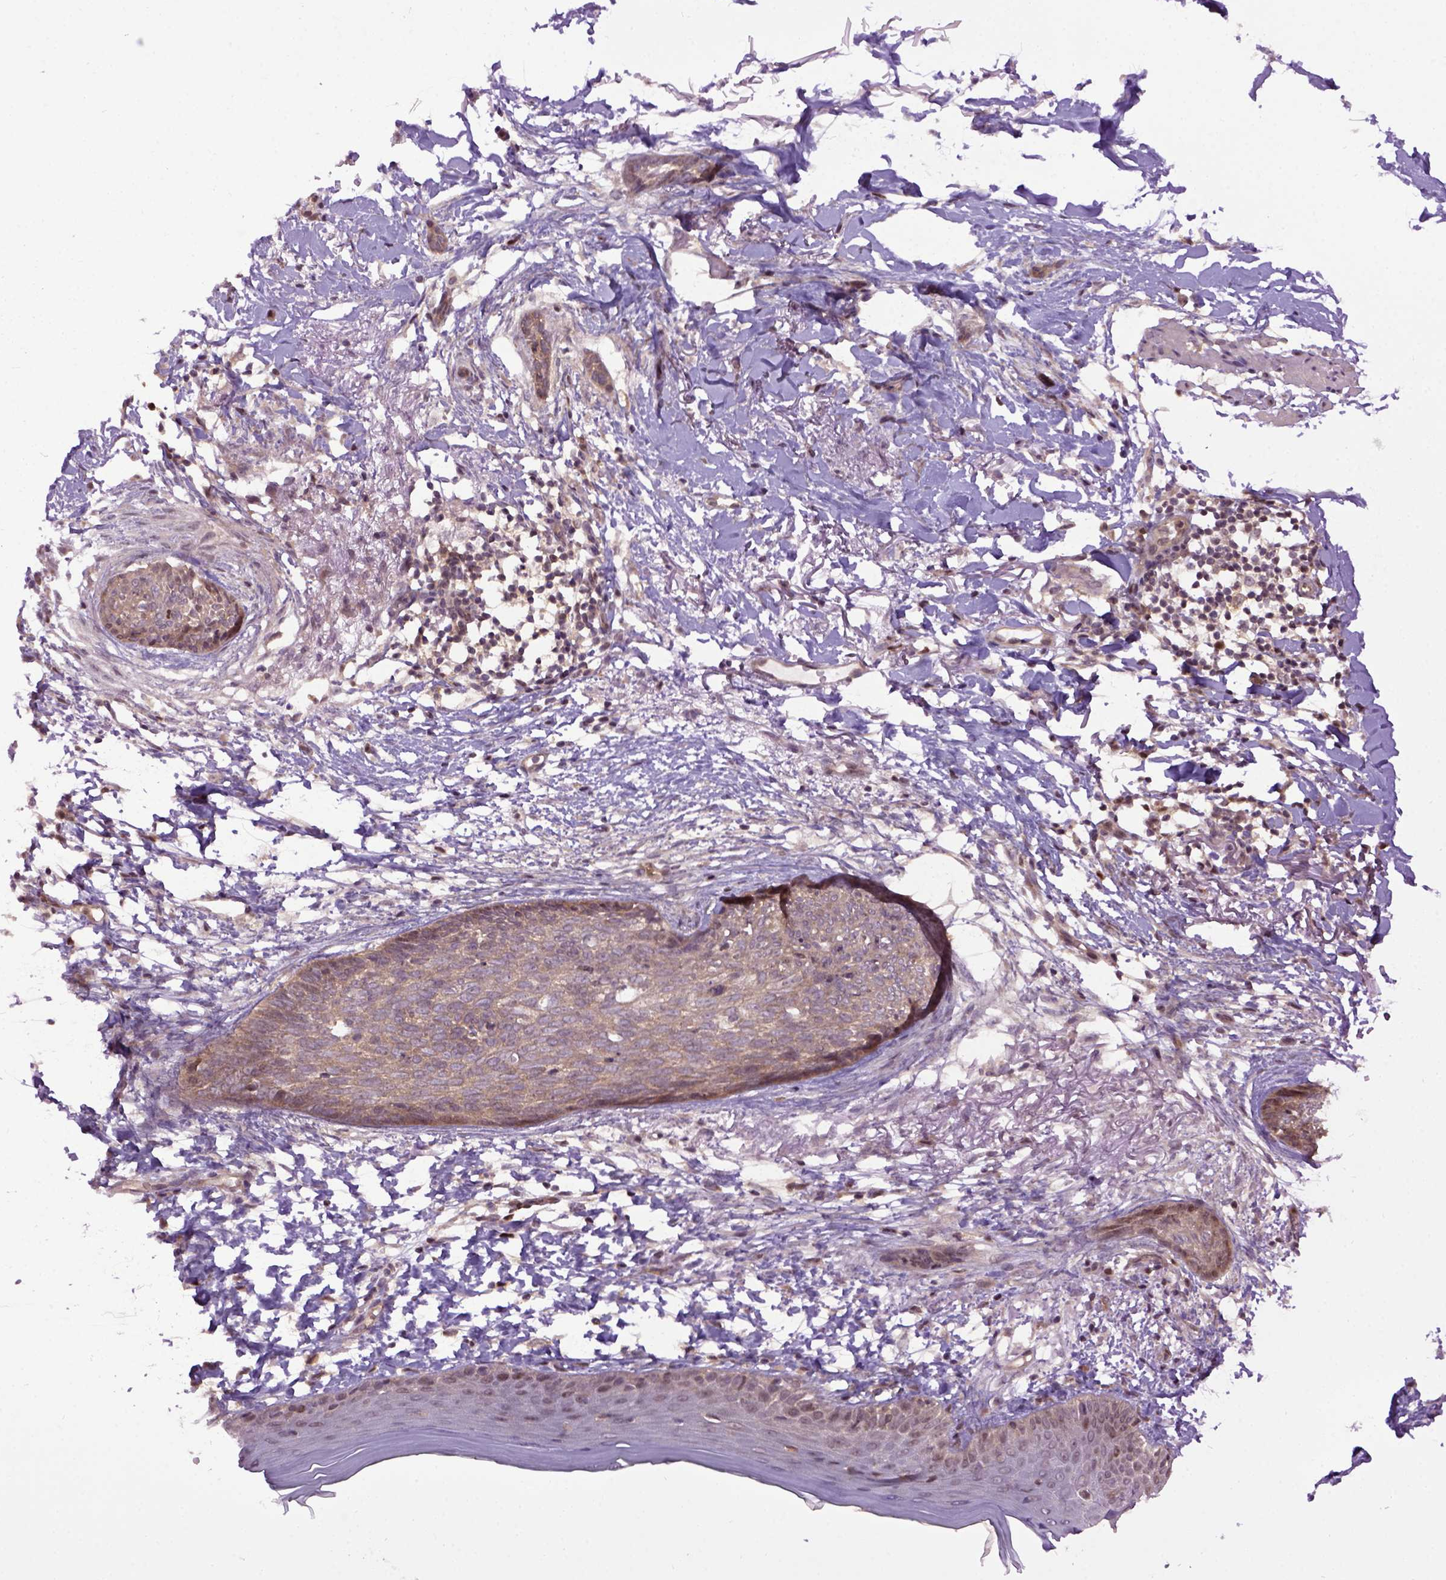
{"staining": {"intensity": "weak", "quantity": ">75%", "location": "cytoplasmic/membranous"}, "tissue": "skin cancer", "cell_type": "Tumor cells", "image_type": "cancer", "snomed": [{"axis": "morphology", "description": "Normal tissue, NOS"}, {"axis": "morphology", "description": "Basal cell carcinoma"}, {"axis": "topography", "description": "Skin"}], "caption": "A high-resolution image shows immunohistochemistry (IHC) staining of skin cancer, which reveals weak cytoplasmic/membranous staining in approximately >75% of tumor cells.", "gene": "WDR48", "patient": {"sex": "male", "age": 84}}